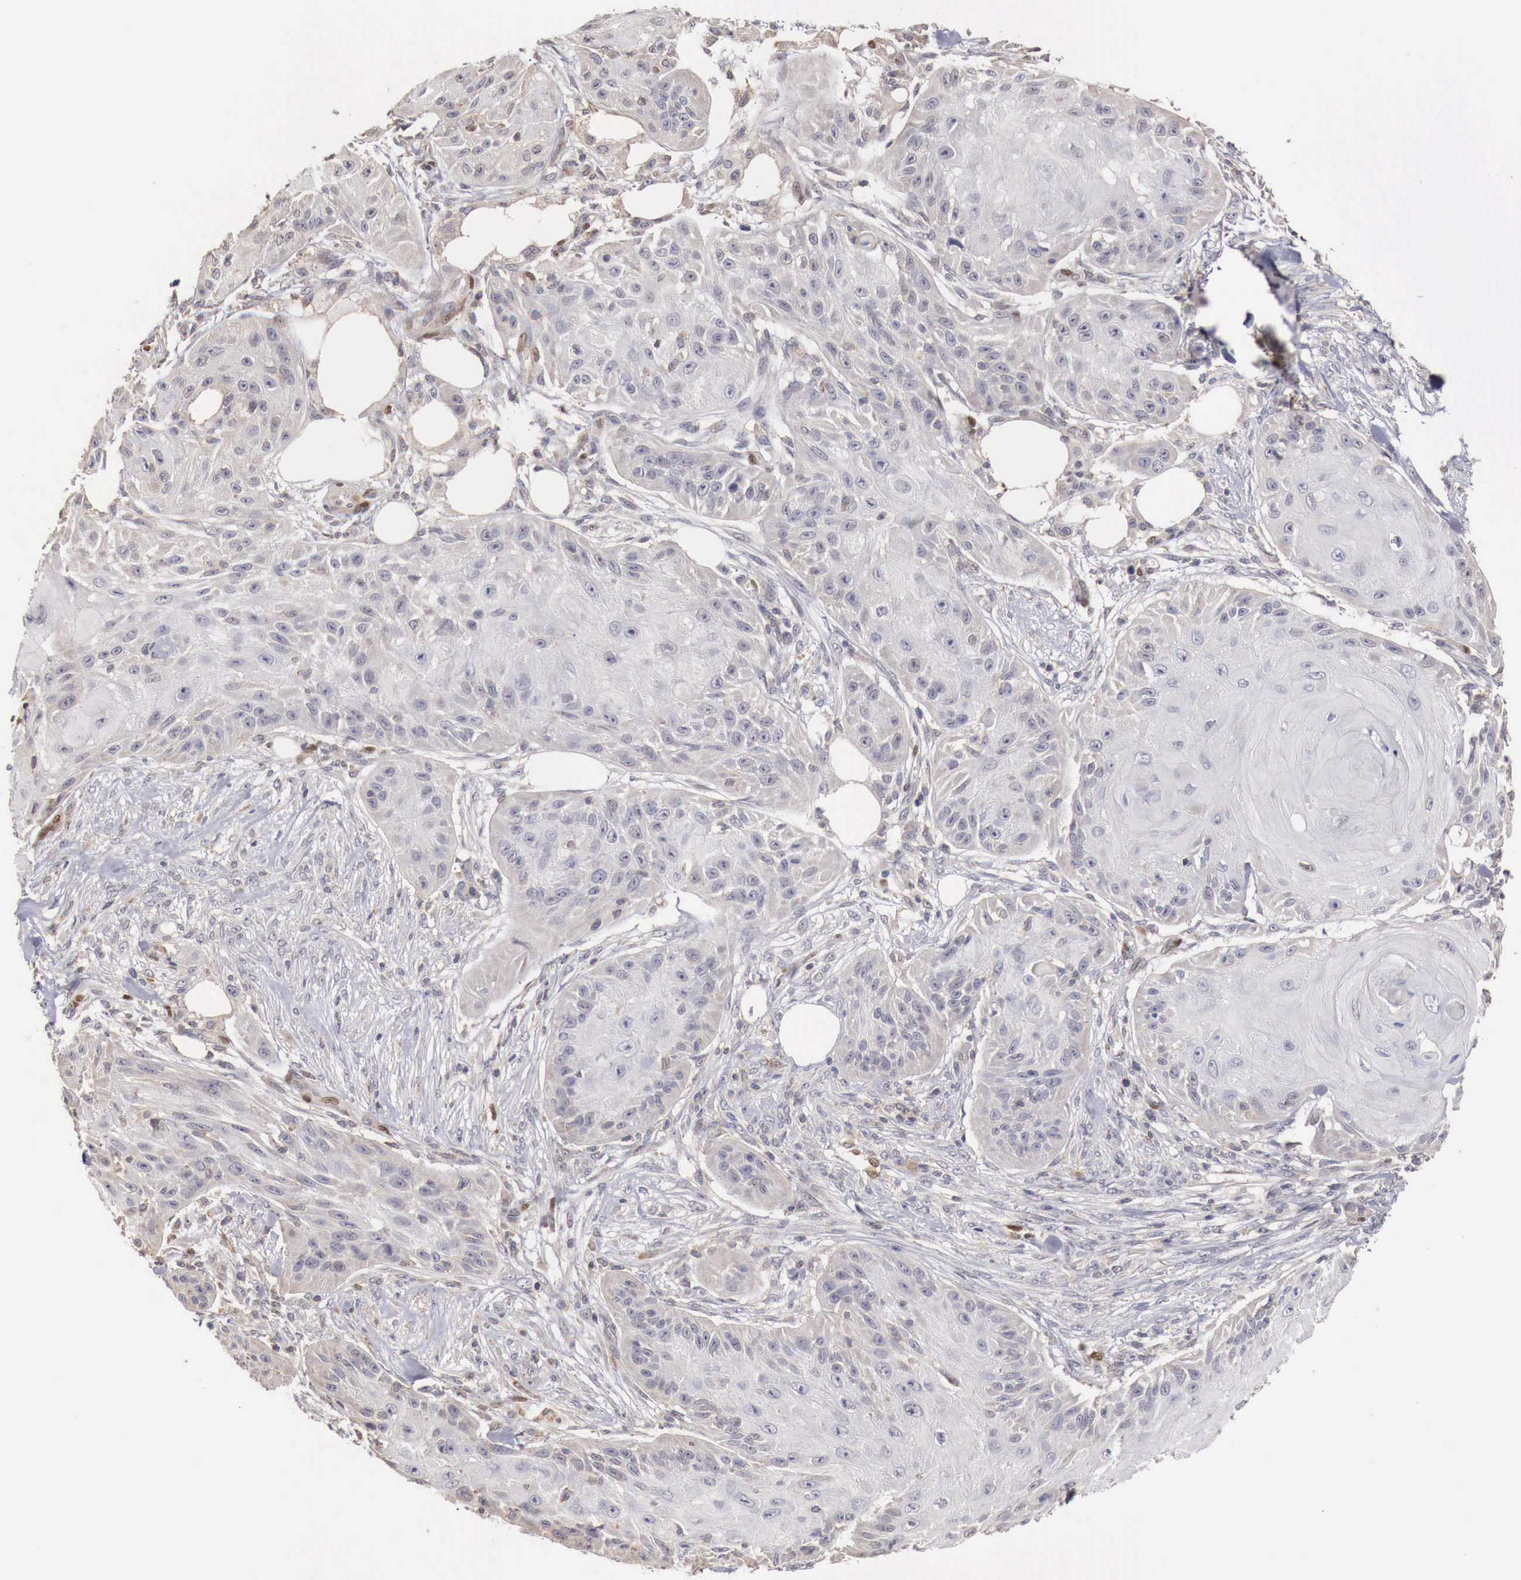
{"staining": {"intensity": "negative", "quantity": "none", "location": "none"}, "tissue": "skin cancer", "cell_type": "Tumor cells", "image_type": "cancer", "snomed": [{"axis": "morphology", "description": "Squamous cell carcinoma, NOS"}, {"axis": "topography", "description": "Skin"}], "caption": "There is no significant staining in tumor cells of skin cancer (squamous cell carcinoma).", "gene": "KHDRBS2", "patient": {"sex": "female", "age": 88}}